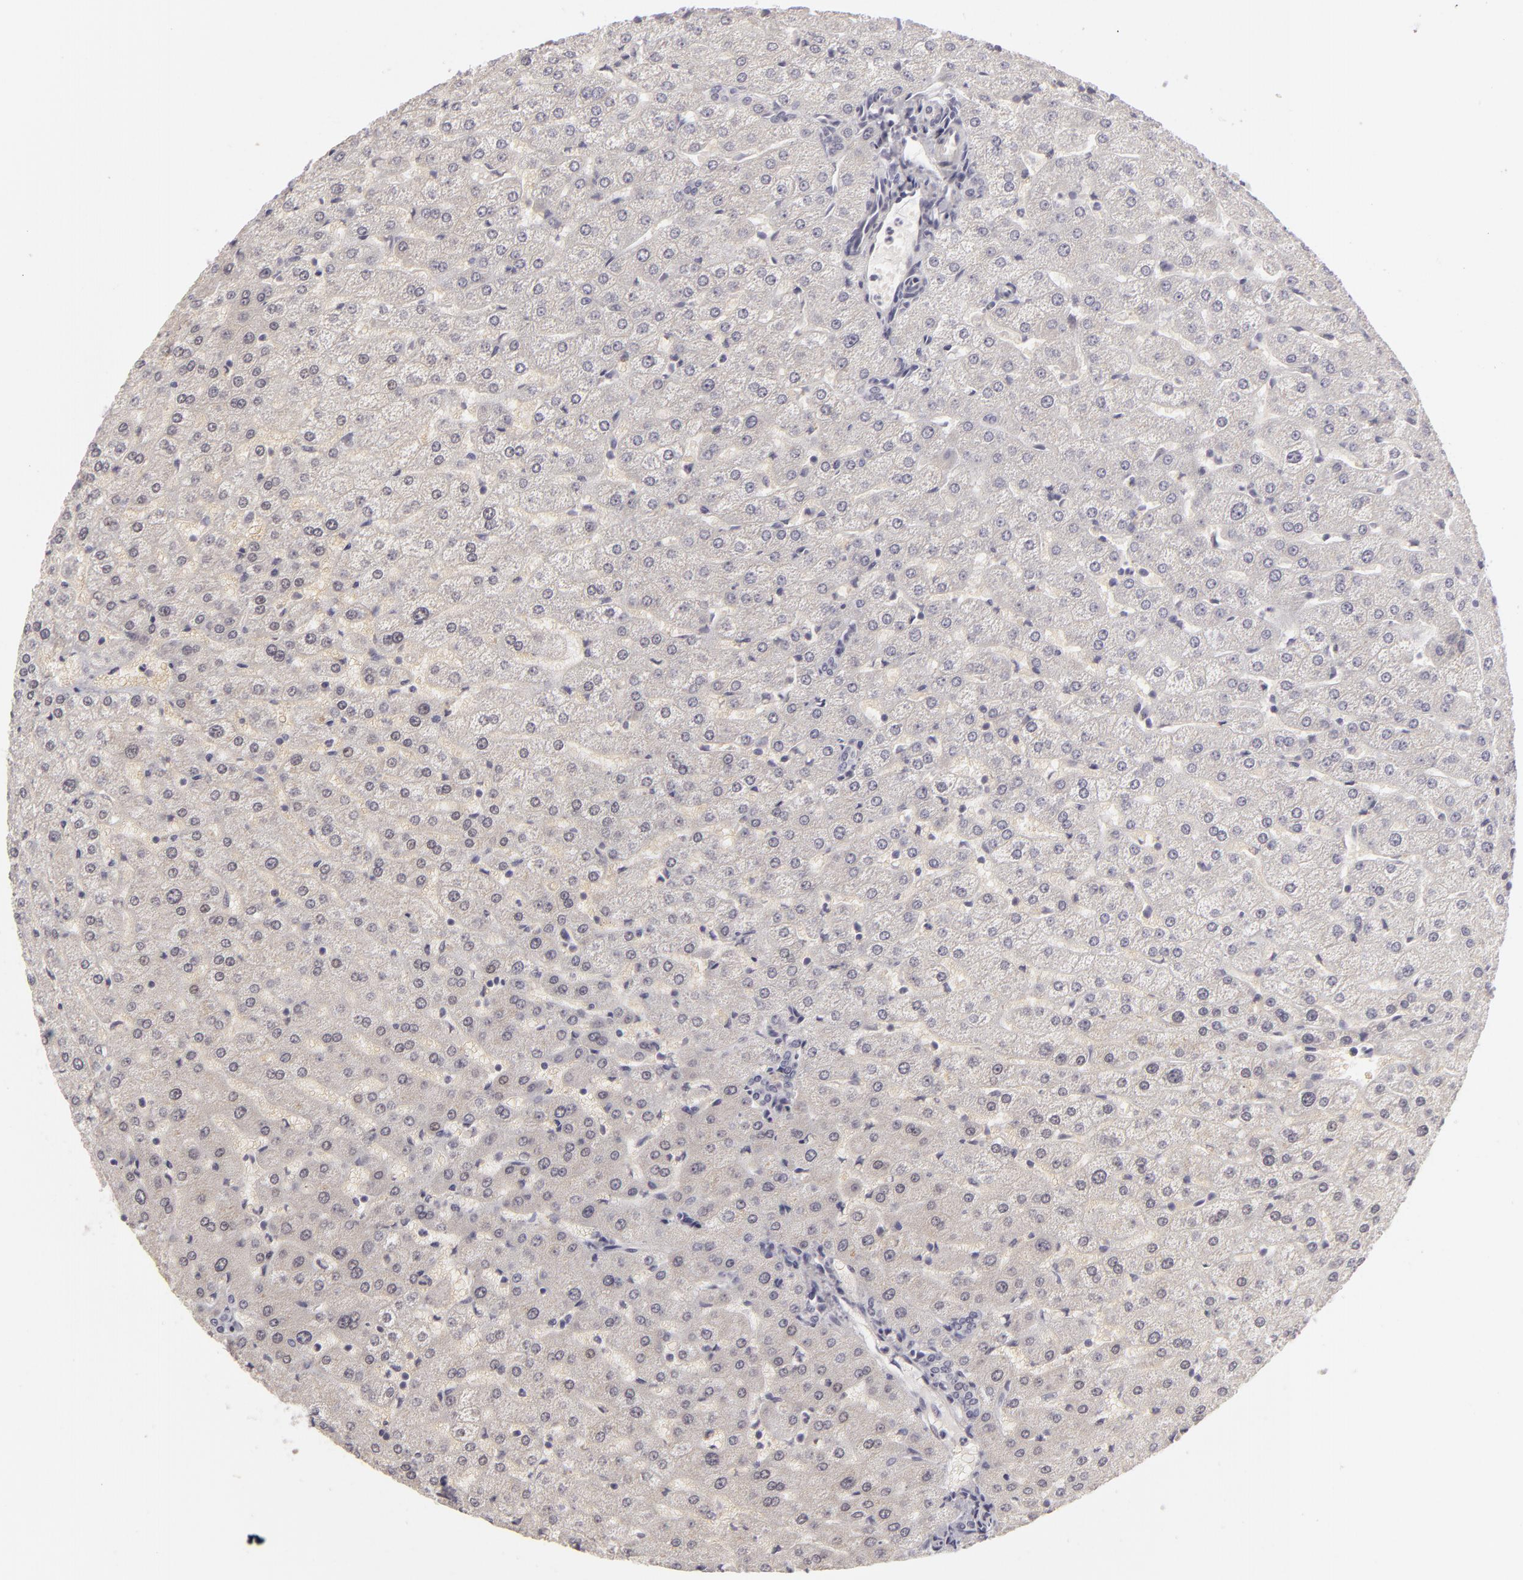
{"staining": {"intensity": "negative", "quantity": "none", "location": "none"}, "tissue": "liver", "cell_type": "Cholangiocytes", "image_type": "normal", "snomed": [{"axis": "morphology", "description": "Normal tissue, NOS"}, {"axis": "morphology", "description": "Fibrosis, NOS"}, {"axis": "topography", "description": "Liver"}], "caption": "The immunohistochemistry (IHC) histopathology image has no significant positivity in cholangiocytes of liver. (Brightfield microscopy of DAB (3,3'-diaminobenzidine) immunohistochemistry at high magnification).", "gene": "SIX1", "patient": {"sex": "female", "age": 29}}